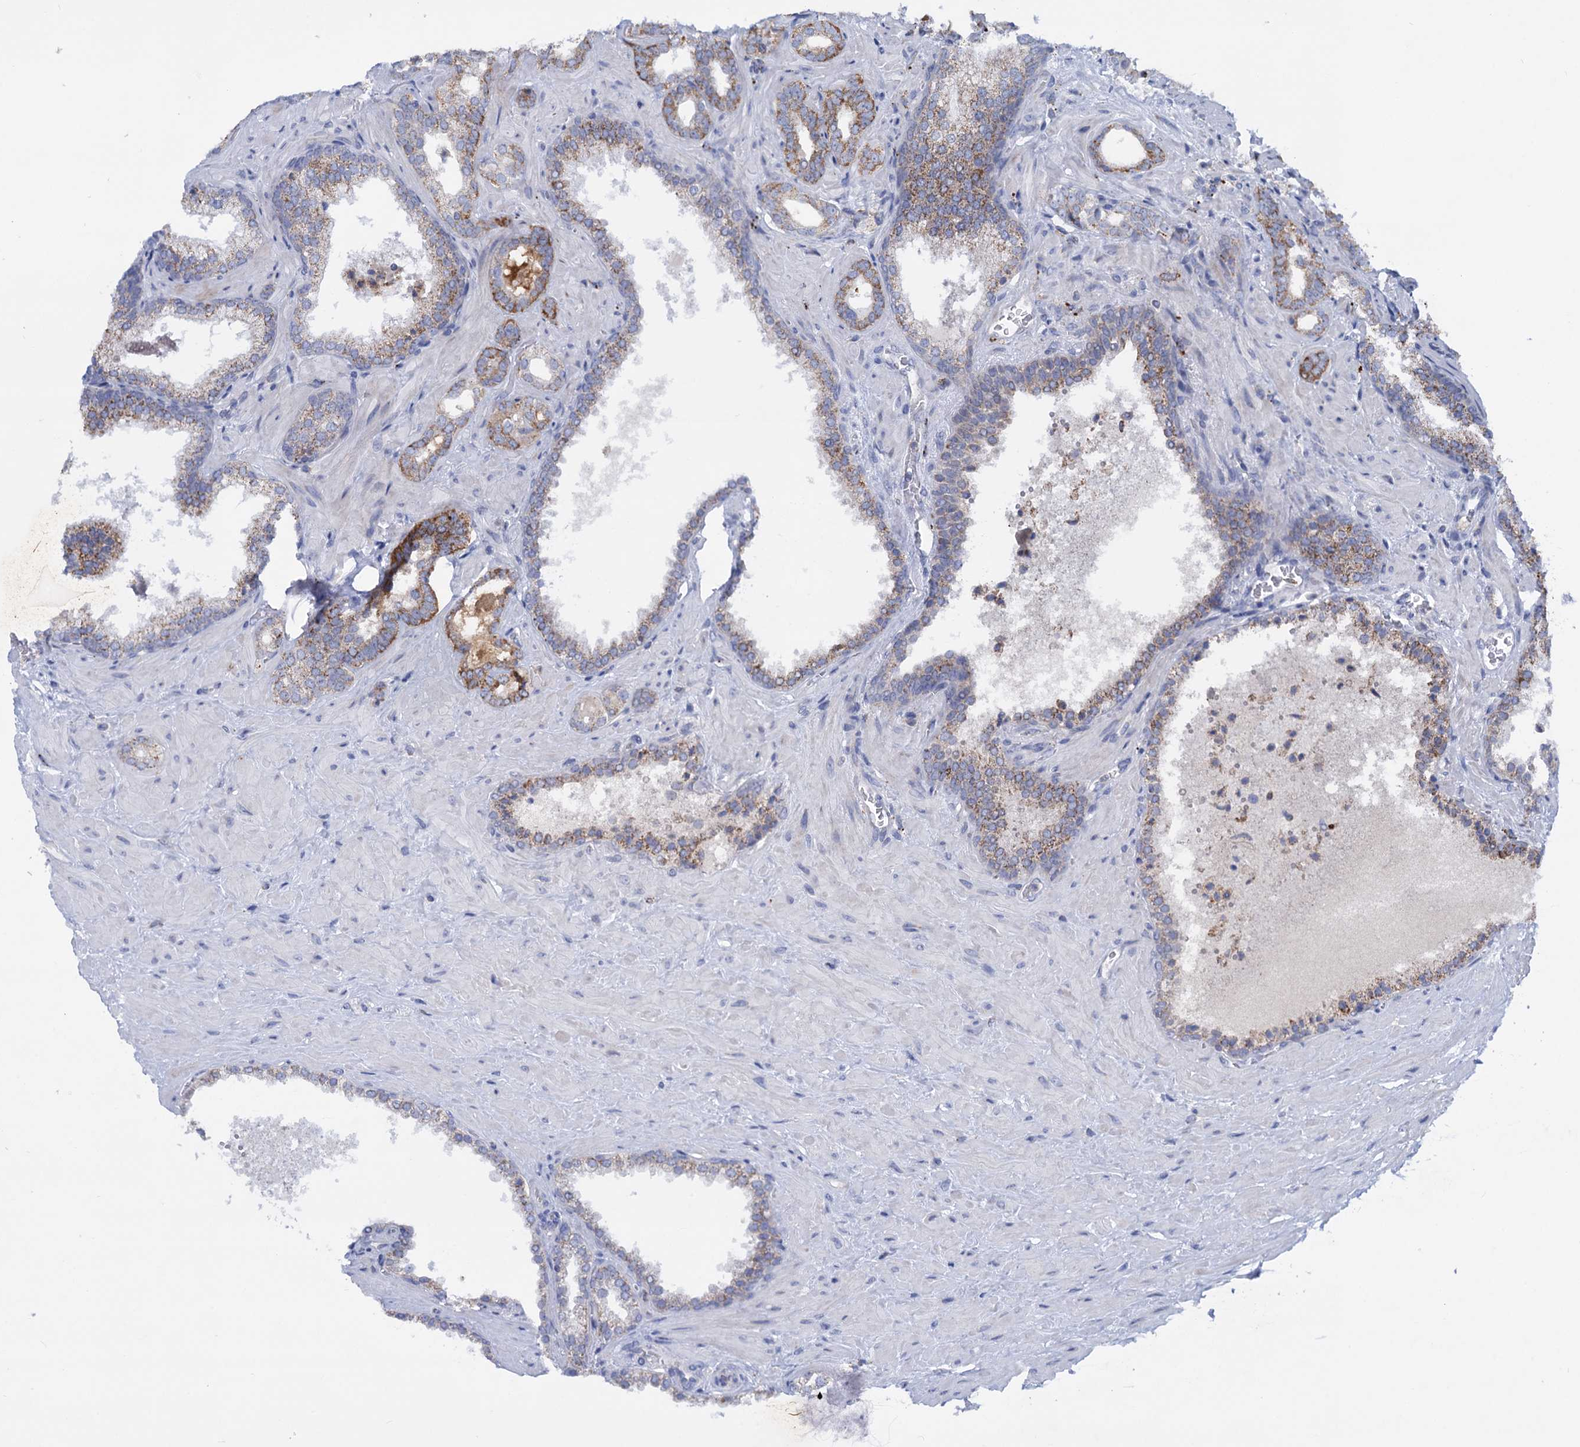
{"staining": {"intensity": "moderate", "quantity": "<25%", "location": "cytoplasmic/membranous"}, "tissue": "prostate cancer", "cell_type": "Tumor cells", "image_type": "cancer", "snomed": [{"axis": "morphology", "description": "Adenocarcinoma, High grade"}, {"axis": "topography", "description": "Prostate"}], "caption": "Immunohistochemistry (DAB) staining of prostate cancer reveals moderate cytoplasmic/membranous protein positivity in approximately <25% of tumor cells.", "gene": "ANKS3", "patient": {"sex": "male", "age": 64}}